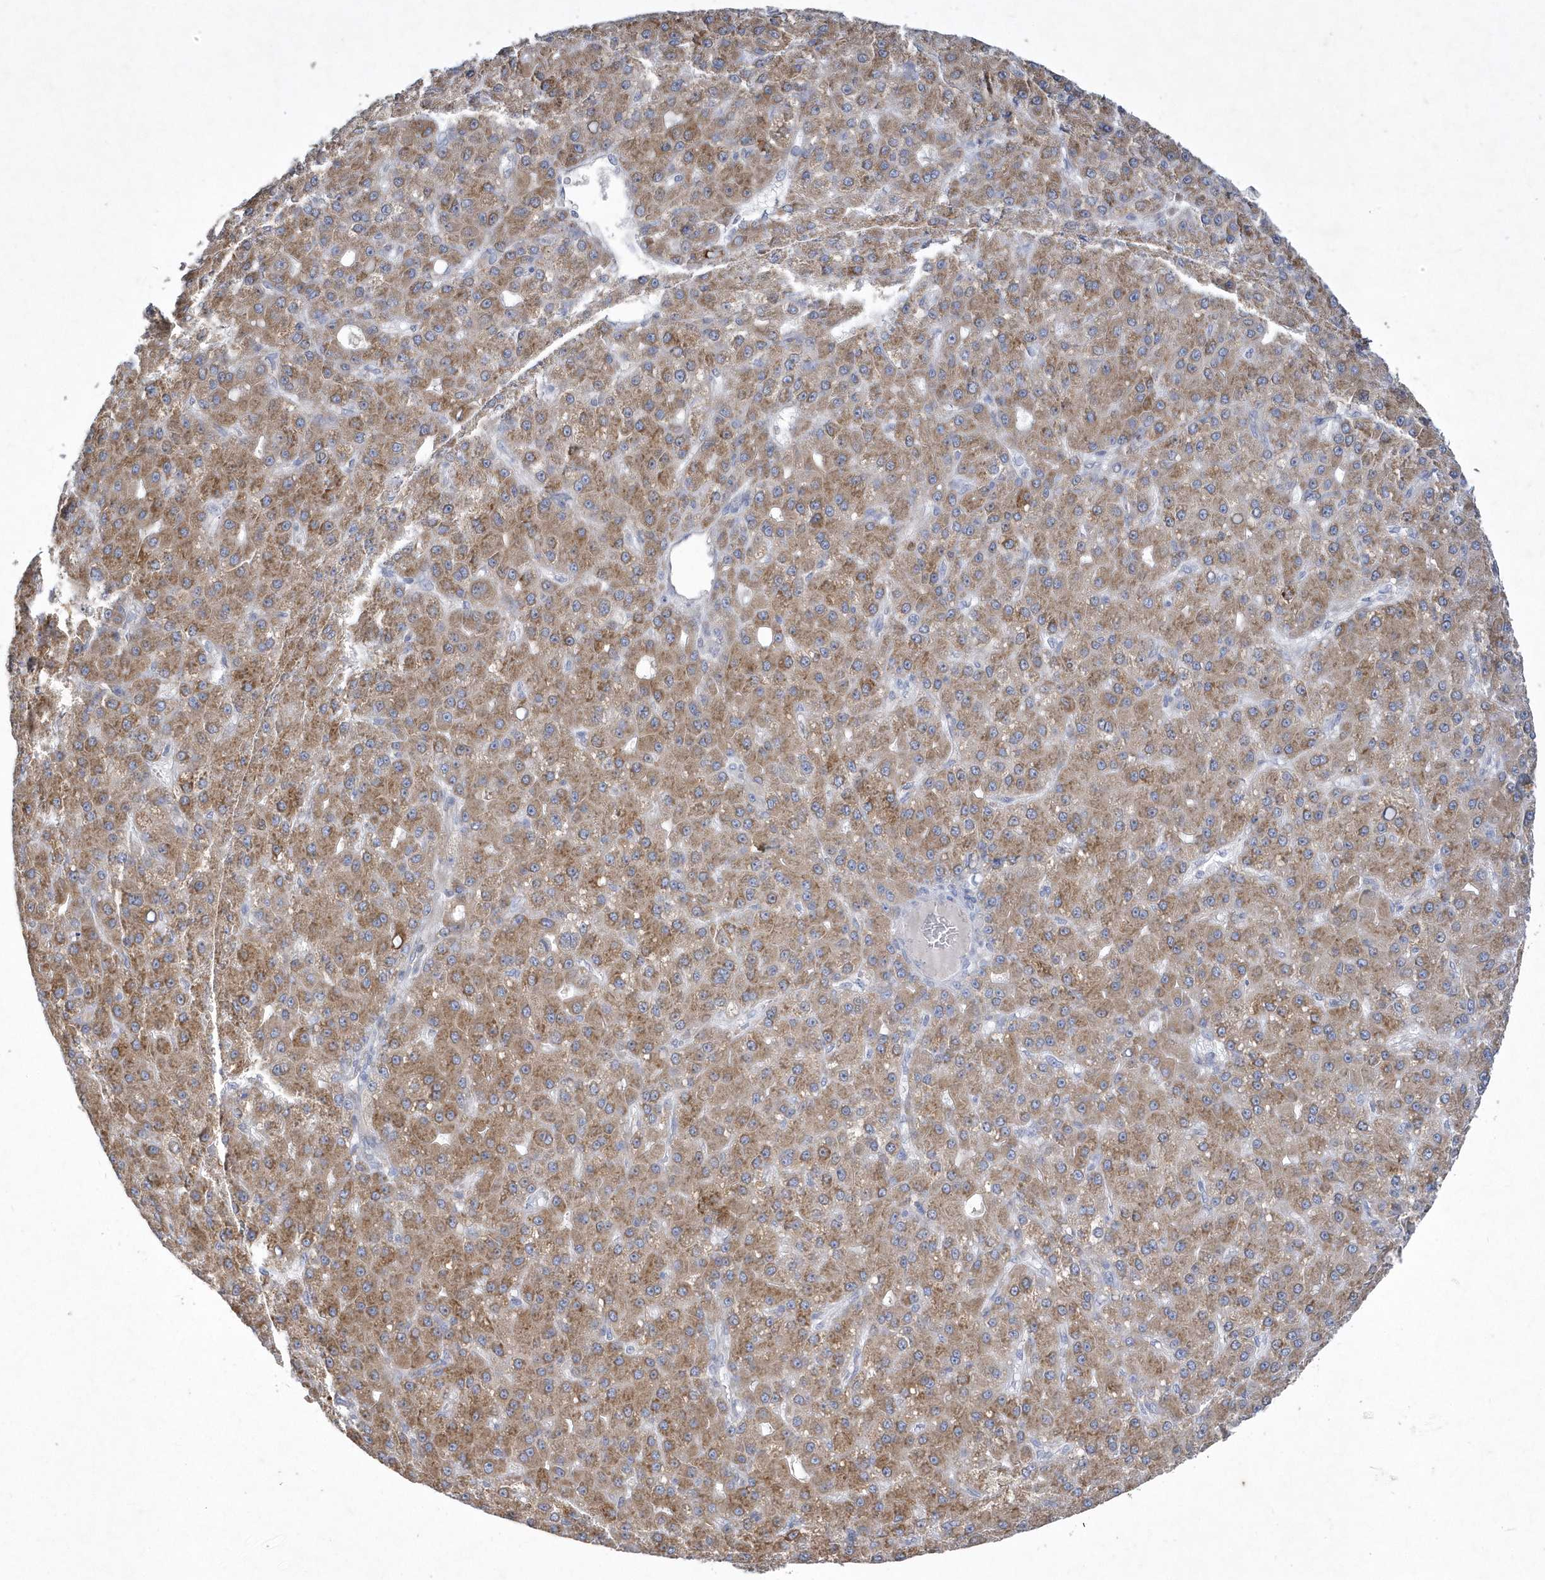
{"staining": {"intensity": "moderate", "quantity": ">75%", "location": "cytoplasmic/membranous"}, "tissue": "liver cancer", "cell_type": "Tumor cells", "image_type": "cancer", "snomed": [{"axis": "morphology", "description": "Carcinoma, Hepatocellular, NOS"}, {"axis": "topography", "description": "Liver"}], "caption": "A brown stain highlights moderate cytoplasmic/membranous expression of a protein in human liver cancer (hepatocellular carcinoma) tumor cells.", "gene": "DGAT1", "patient": {"sex": "male", "age": 67}}